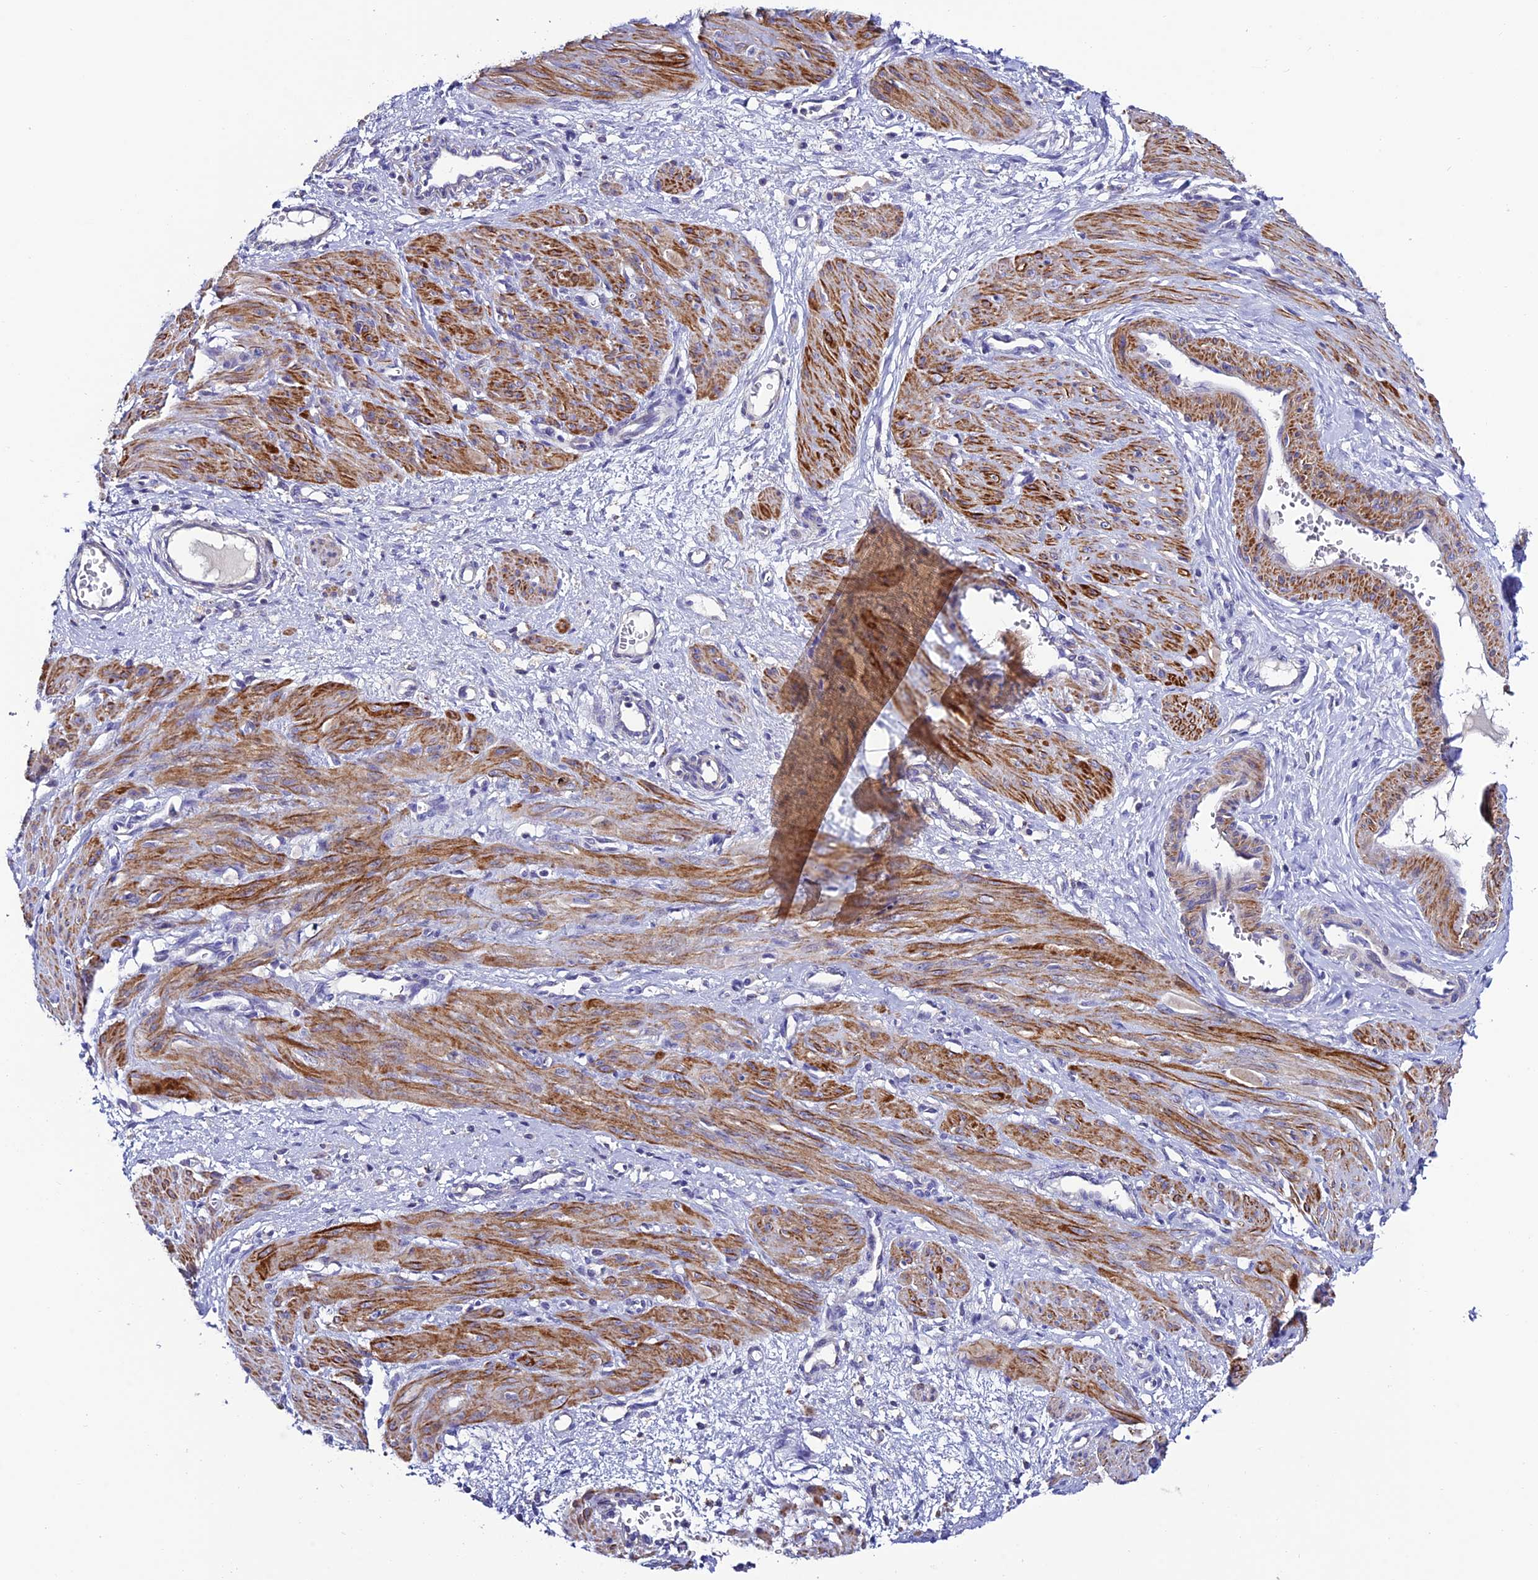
{"staining": {"intensity": "strong", "quantity": ">75%", "location": "cytoplasmic/membranous"}, "tissue": "smooth muscle", "cell_type": "Smooth muscle cells", "image_type": "normal", "snomed": [{"axis": "morphology", "description": "Normal tissue, NOS"}, {"axis": "topography", "description": "Endometrium"}], "caption": "The micrograph shows staining of benign smooth muscle, revealing strong cytoplasmic/membranous protein staining (brown color) within smooth muscle cells.", "gene": "FAM178B", "patient": {"sex": "female", "age": 33}}